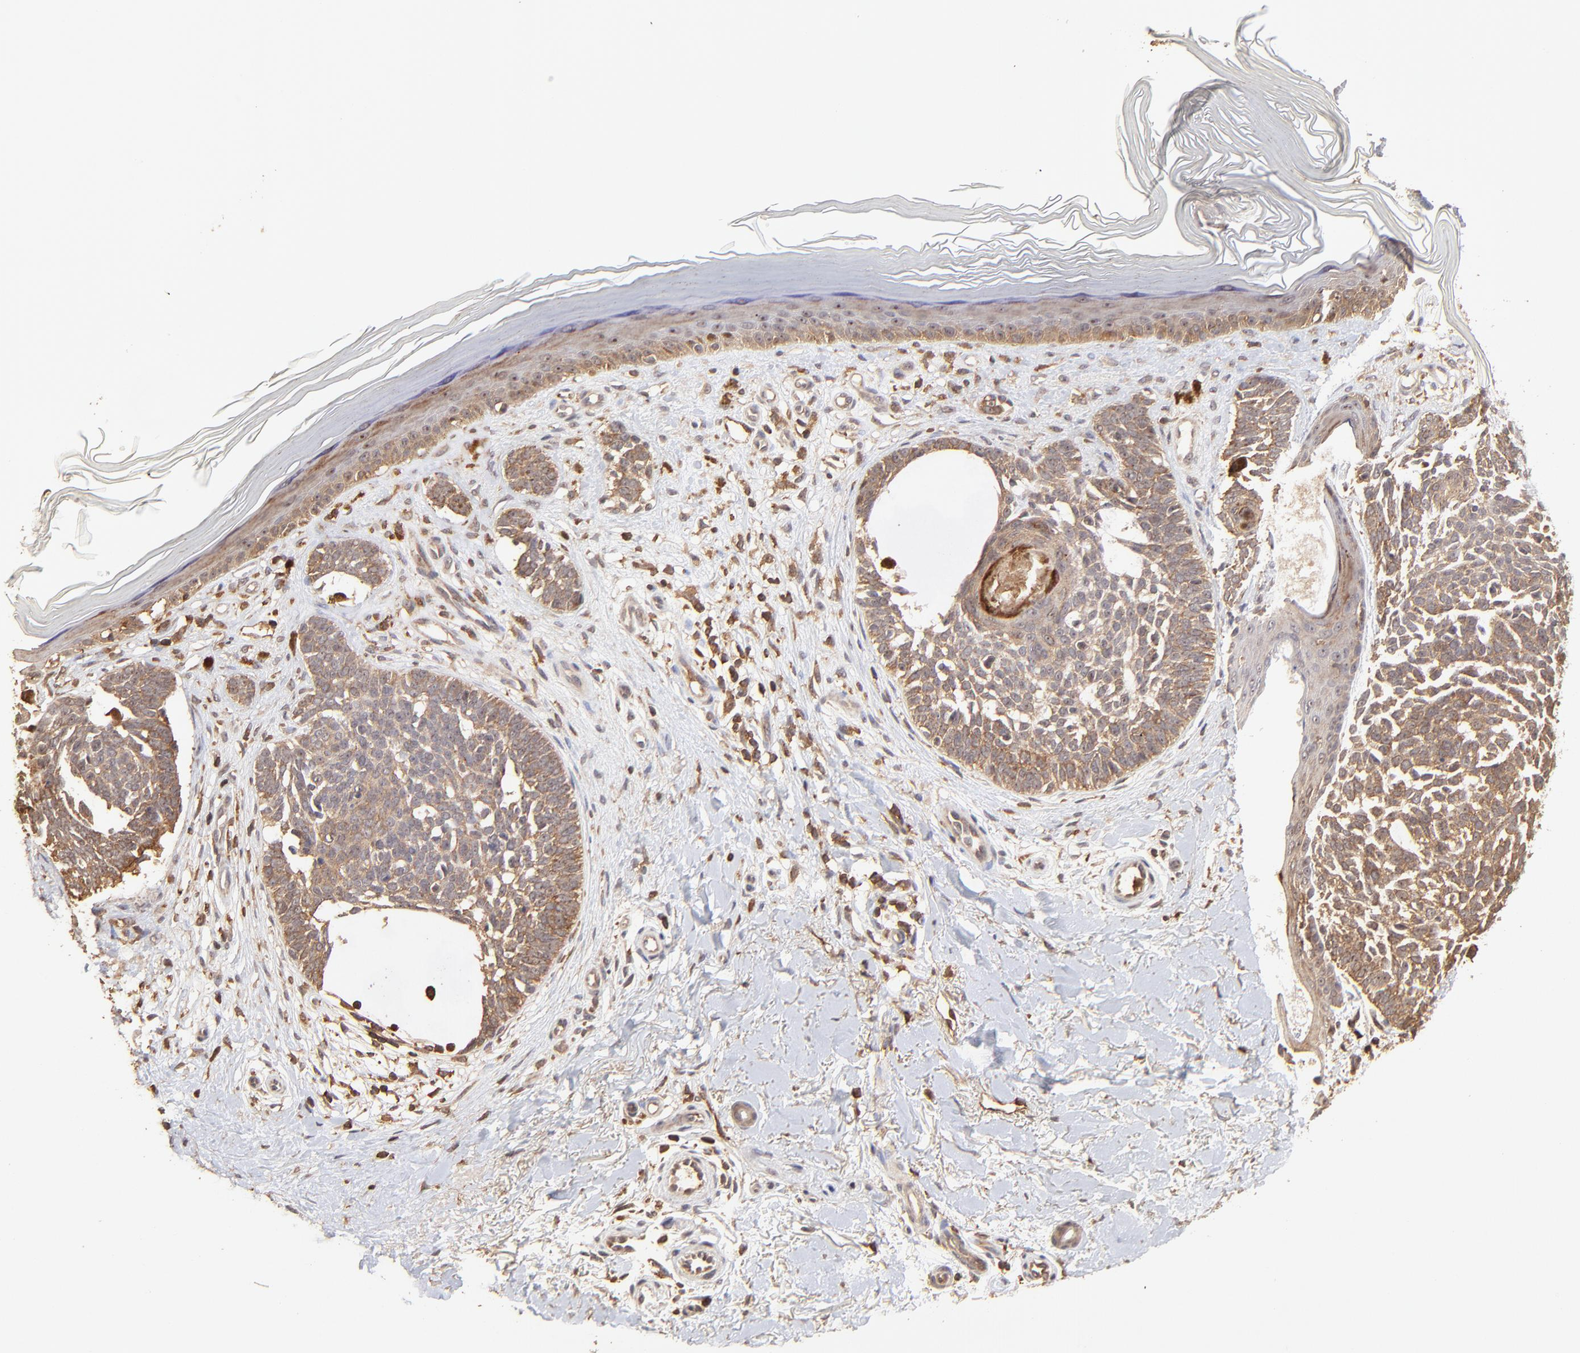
{"staining": {"intensity": "moderate", "quantity": ">75%", "location": "cytoplasmic/membranous"}, "tissue": "skin cancer", "cell_type": "Tumor cells", "image_type": "cancer", "snomed": [{"axis": "morphology", "description": "Normal tissue, NOS"}, {"axis": "morphology", "description": "Basal cell carcinoma"}, {"axis": "topography", "description": "Skin"}], "caption": "About >75% of tumor cells in human skin cancer exhibit moderate cytoplasmic/membranous protein positivity as visualized by brown immunohistochemical staining.", "gene": "STON2", "patient": {"sex": "female", "age": 58}}